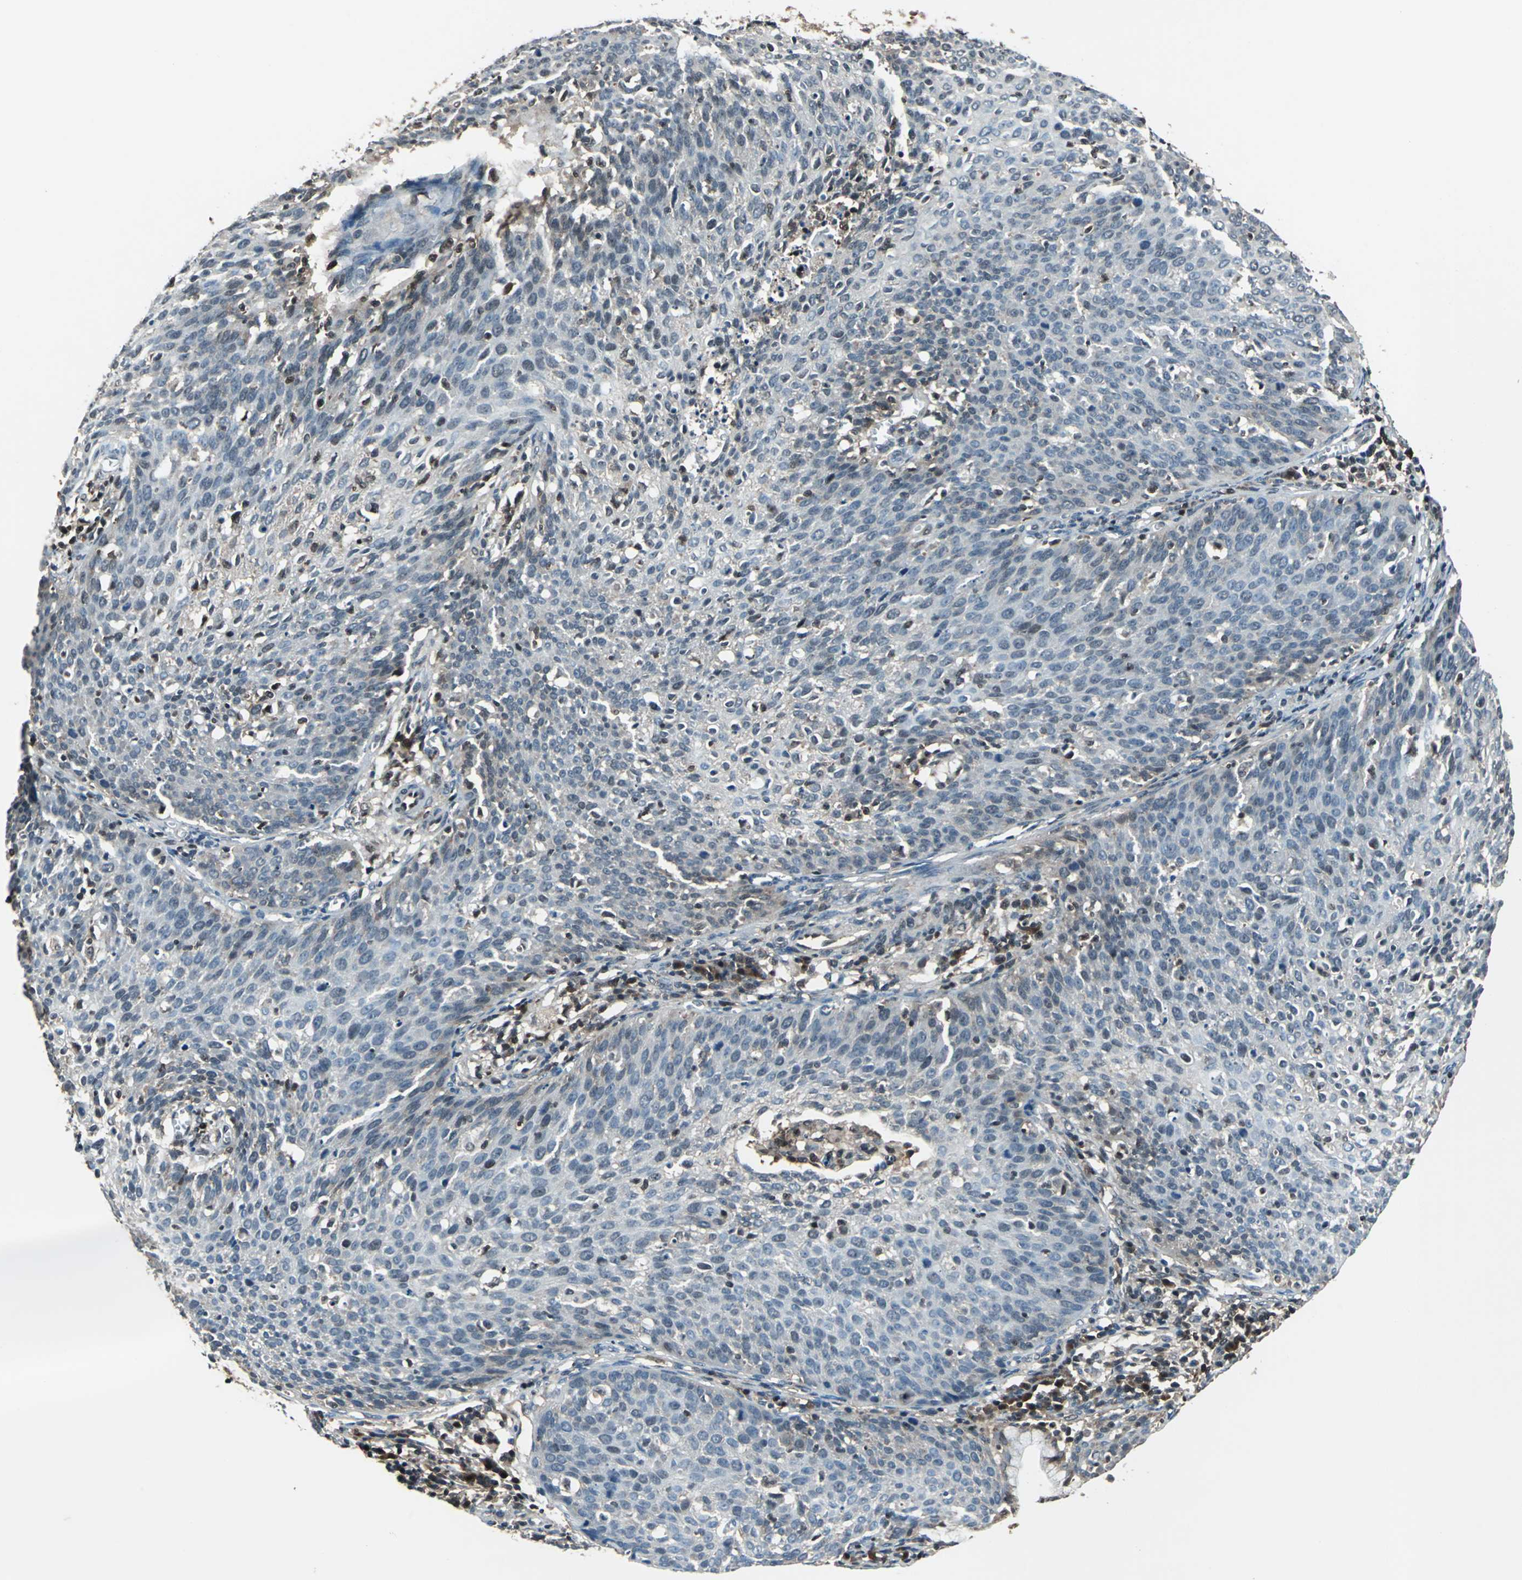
{"staining": {"intensity": "weak", "quantity": "25%-75%", "location": "cytoplasmic/membranous,nuclear"}, "tissue": "cervical cancer", "cell_type": "Tumor cells", "image_type": "cancer", "snomed": [{"axis": "morphology", "description": "Squamous cell carcinoma, NOS"}, {"axis": "topography", "description": "Cervix"}], "caption": "This histopathology image exhibits immunohistochemistry (IHC) staining of human squamous cell carcinoma (cervical), with low weak cytoplasmic/membranous and nuclear staining in approximately 25%-75% of tumor cells.", "gene": "PSME1", "patient": {"sex": "female", "age": 38}}